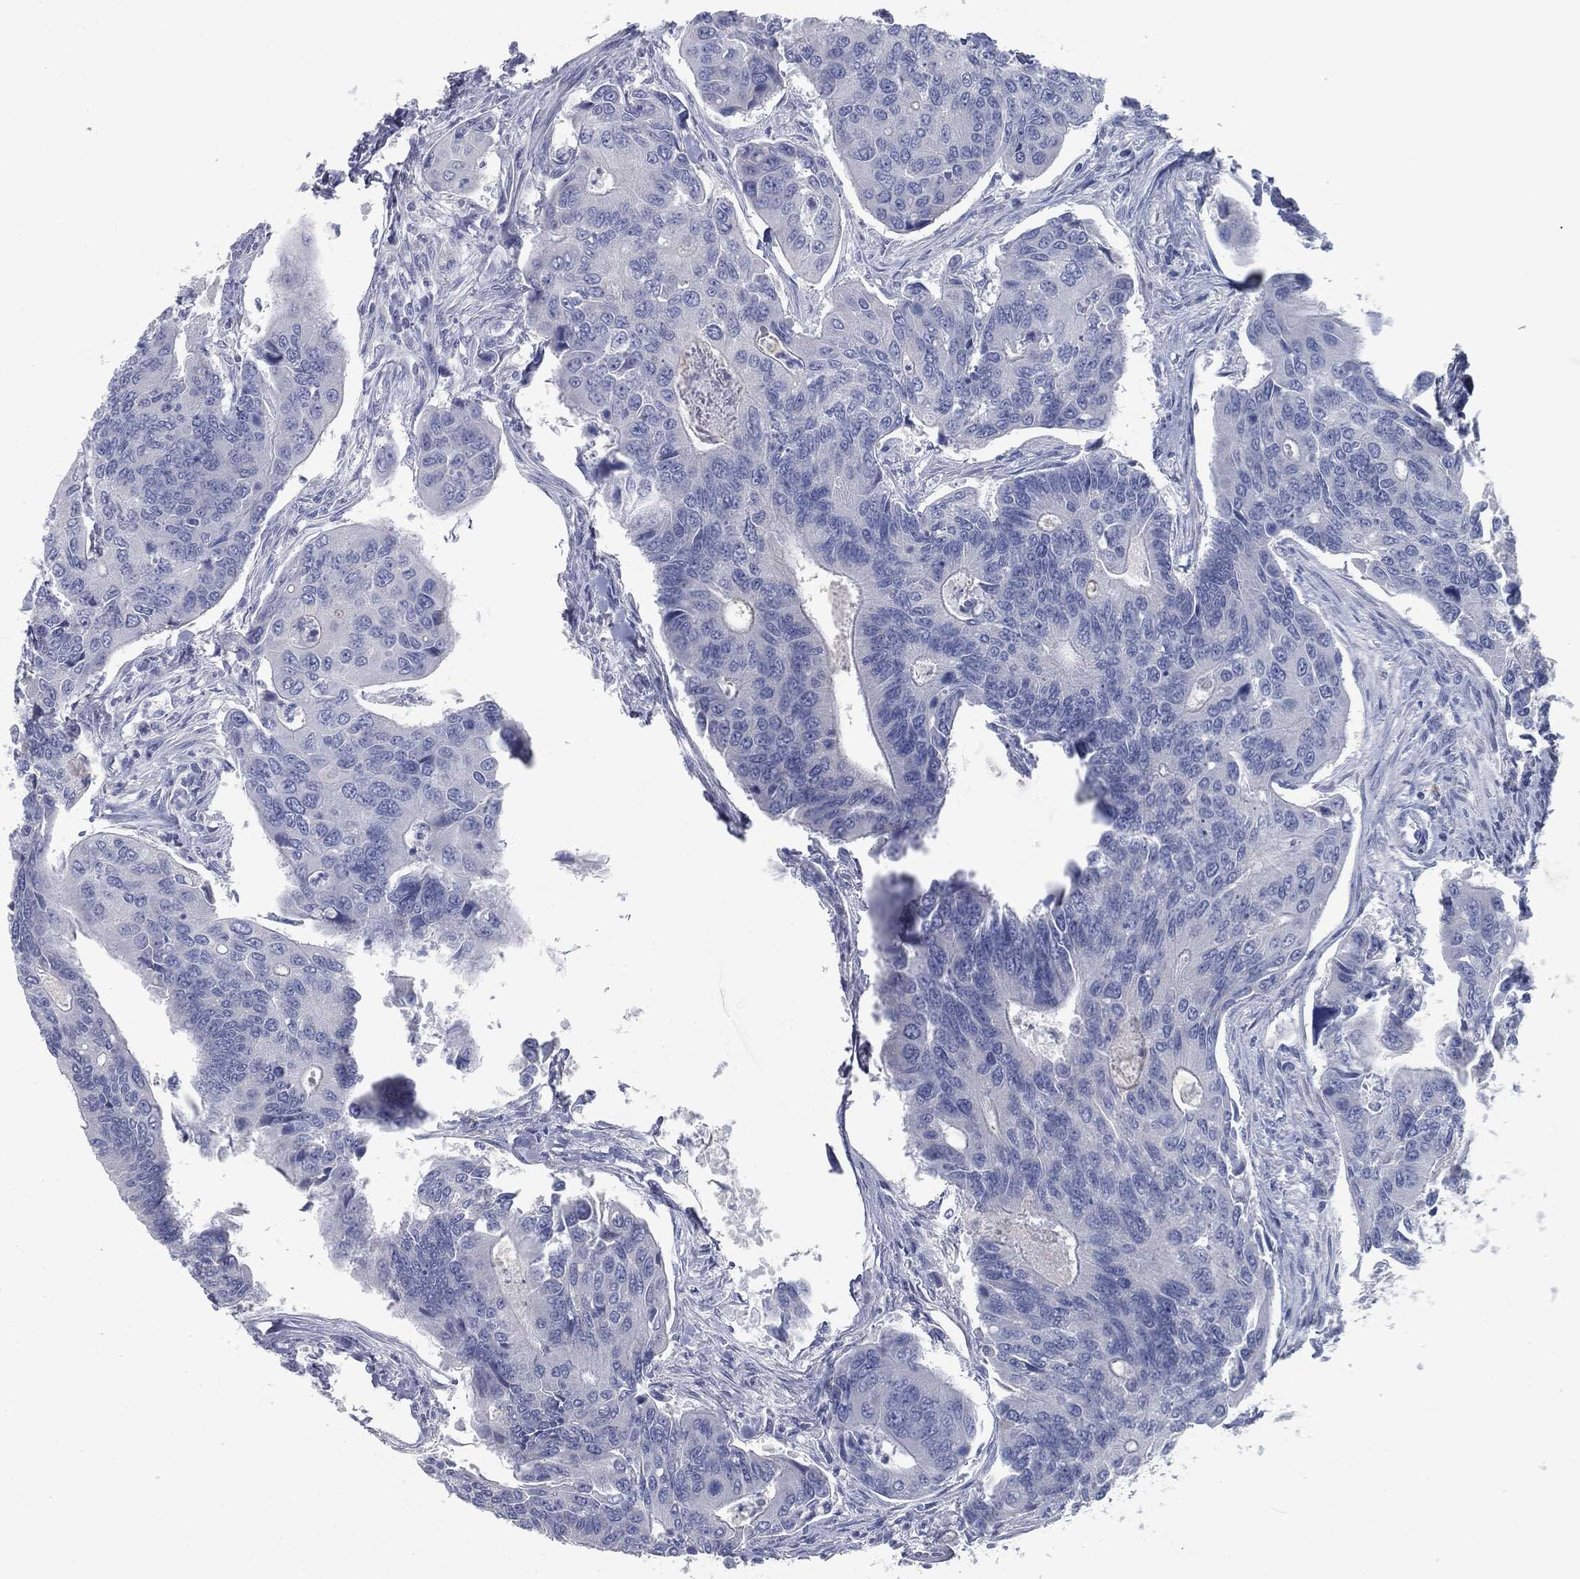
{"staining": {"intensity": "negative", "quantity": "none", "location": "none"}, "tissue": "colorectal cancer", "cell_type": "Tumor cells", "image_type": "cancer", "snomed": [{"axis": "morphology", "description": "Adenocarcinoma, NOS"}, {"axis": "topography", "description": "Colon"}], "caption": "An image of colorectal cancer stained for a protein reveals no brown staining in tumor cells. Brightfield microscopy of immunohistochemistry stained with DAB (3,3'-diaminobenzidine) (brown) and hematoxylin (blue), captured at high magnification.", "gene": "CAV3", "patient": {"sex": "female", "age": 67}}